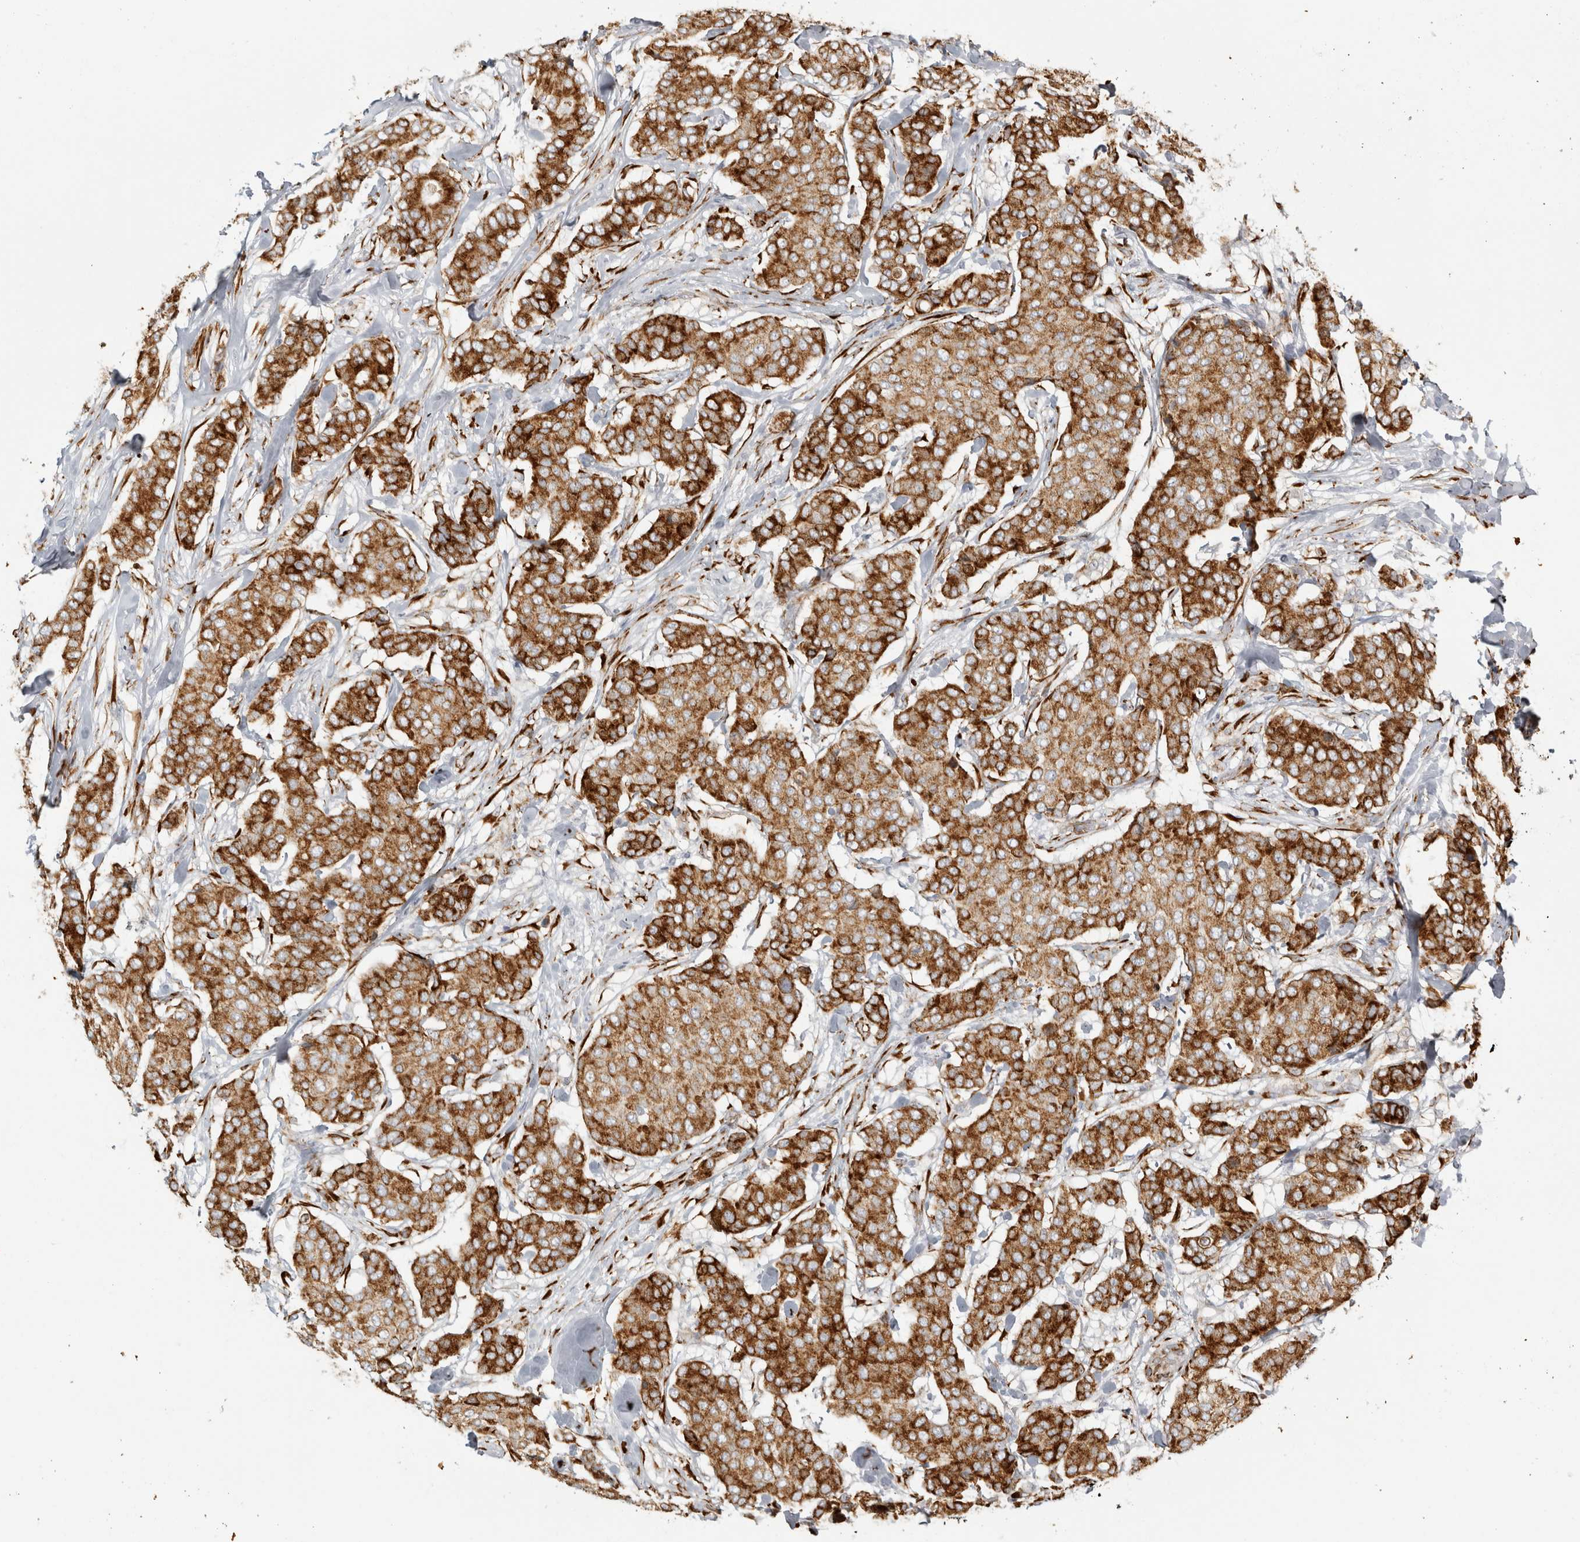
{"staining": {"intensity": "strong", "quantity": ">75%", "location": "cytoplasmic/membranous"}, "tissue": "breast cancer", "cell_type": "Tumor cells", "image_type": "cancer", "snomed": [{"axis": "morphology", "description": "Duct carcinoma"}, {"axis": "topography", "description": "Breast"}], "caption": "A brown stain highlights strong cytoplasmic/membranous expression of a protein in breast cancer tumor cells.", "gene": "OSTN", "patient": {"sex": "female", "age": 75}}